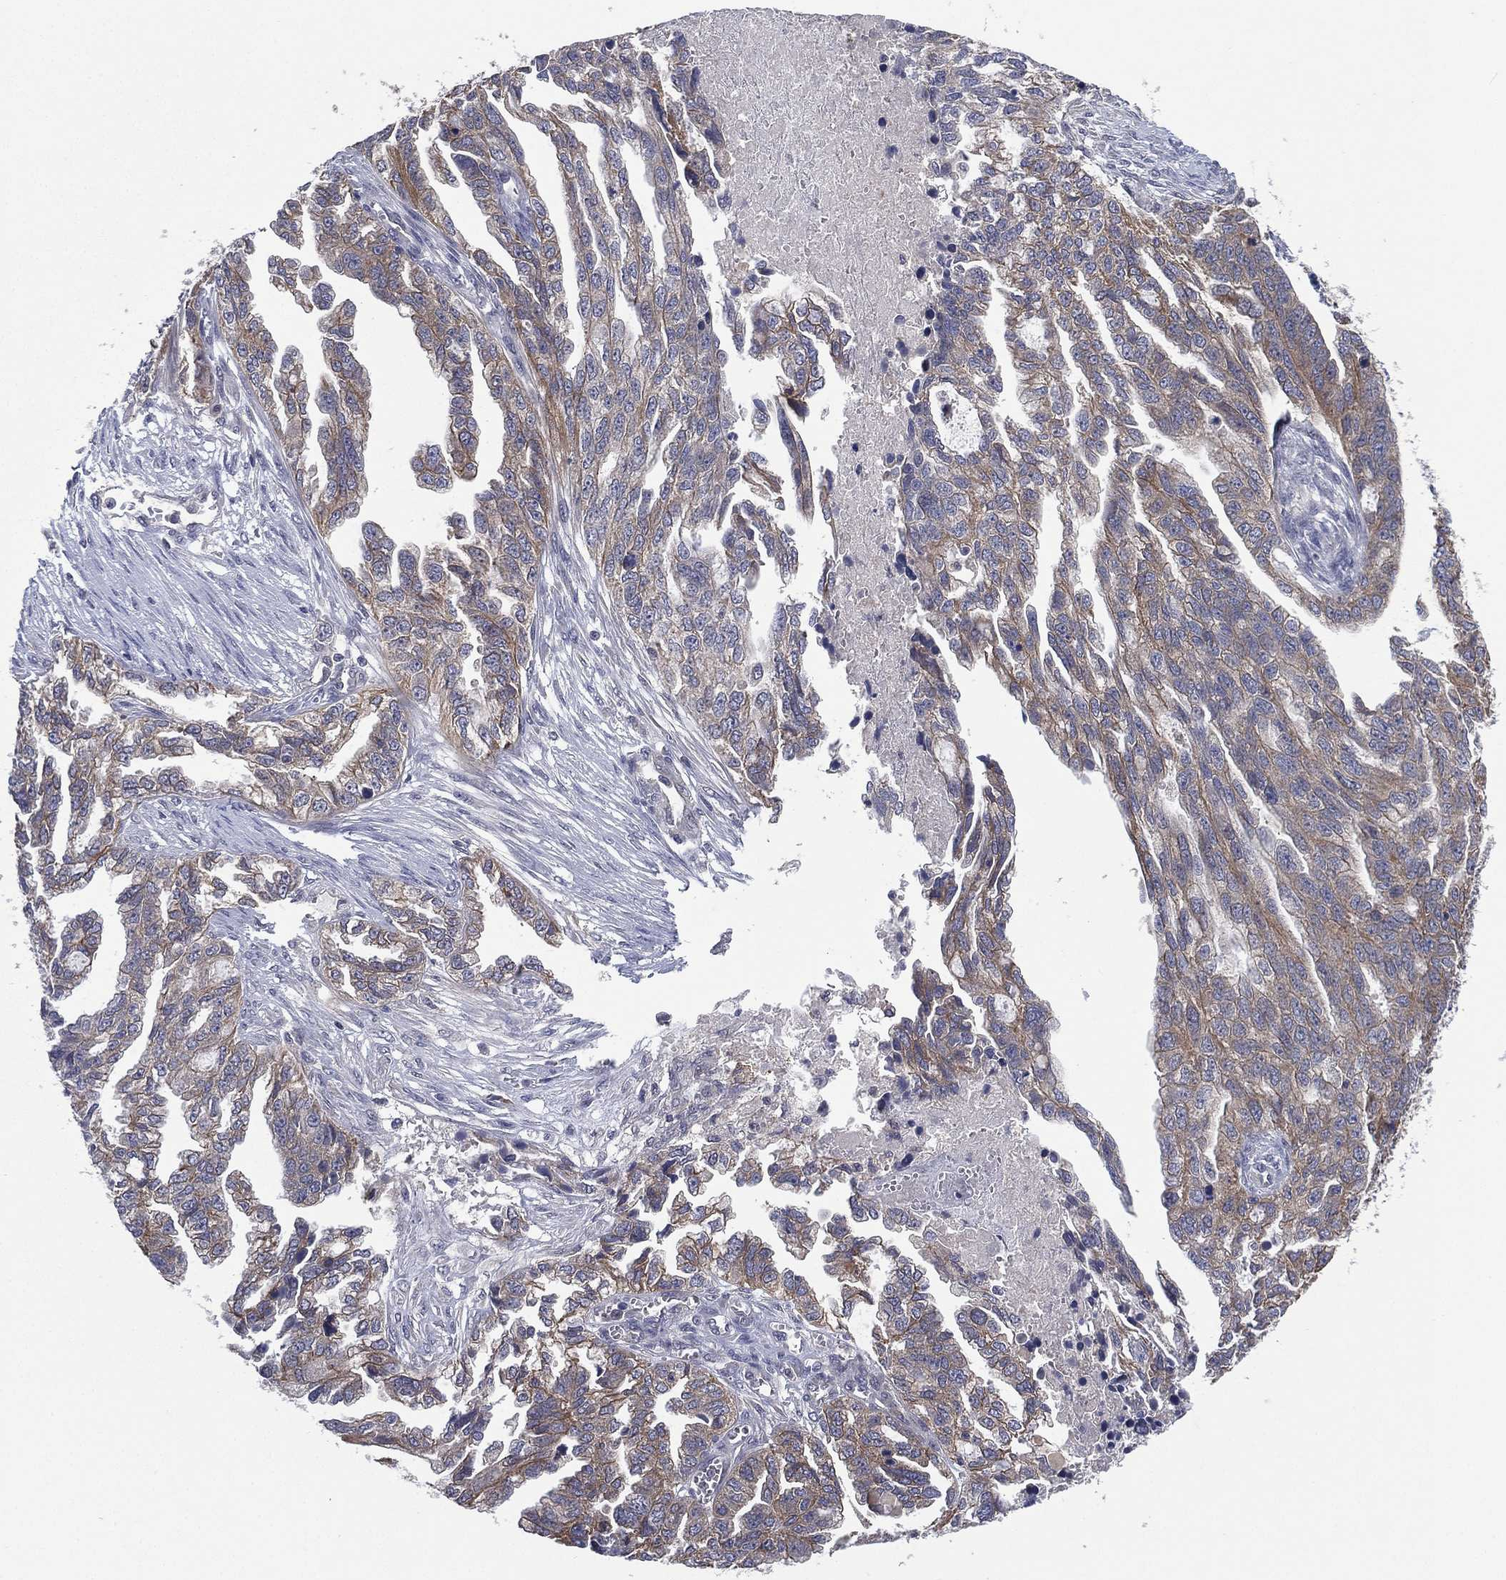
{"staining": {"intensity": "weak", "quantity": "25%-75%", "location": "cytoplasmic/membranous"}, "tissue": "ovarian cancer", "cell_type": "Tumor cells", "image_type": "cancer", "snomed": [{"axis": "morphology", "description": "Cystadenocarcinoma, serous, NOS"}, {"axis": "topography", "description": "Ovary"}], "caption": "Human ovarian cancer (serous cystadenocarcinoma) stained with a protein marker shows weak staining in tumor cells.", "gene": "MPP7", "patient": {"sex": "female", "age": 51}}